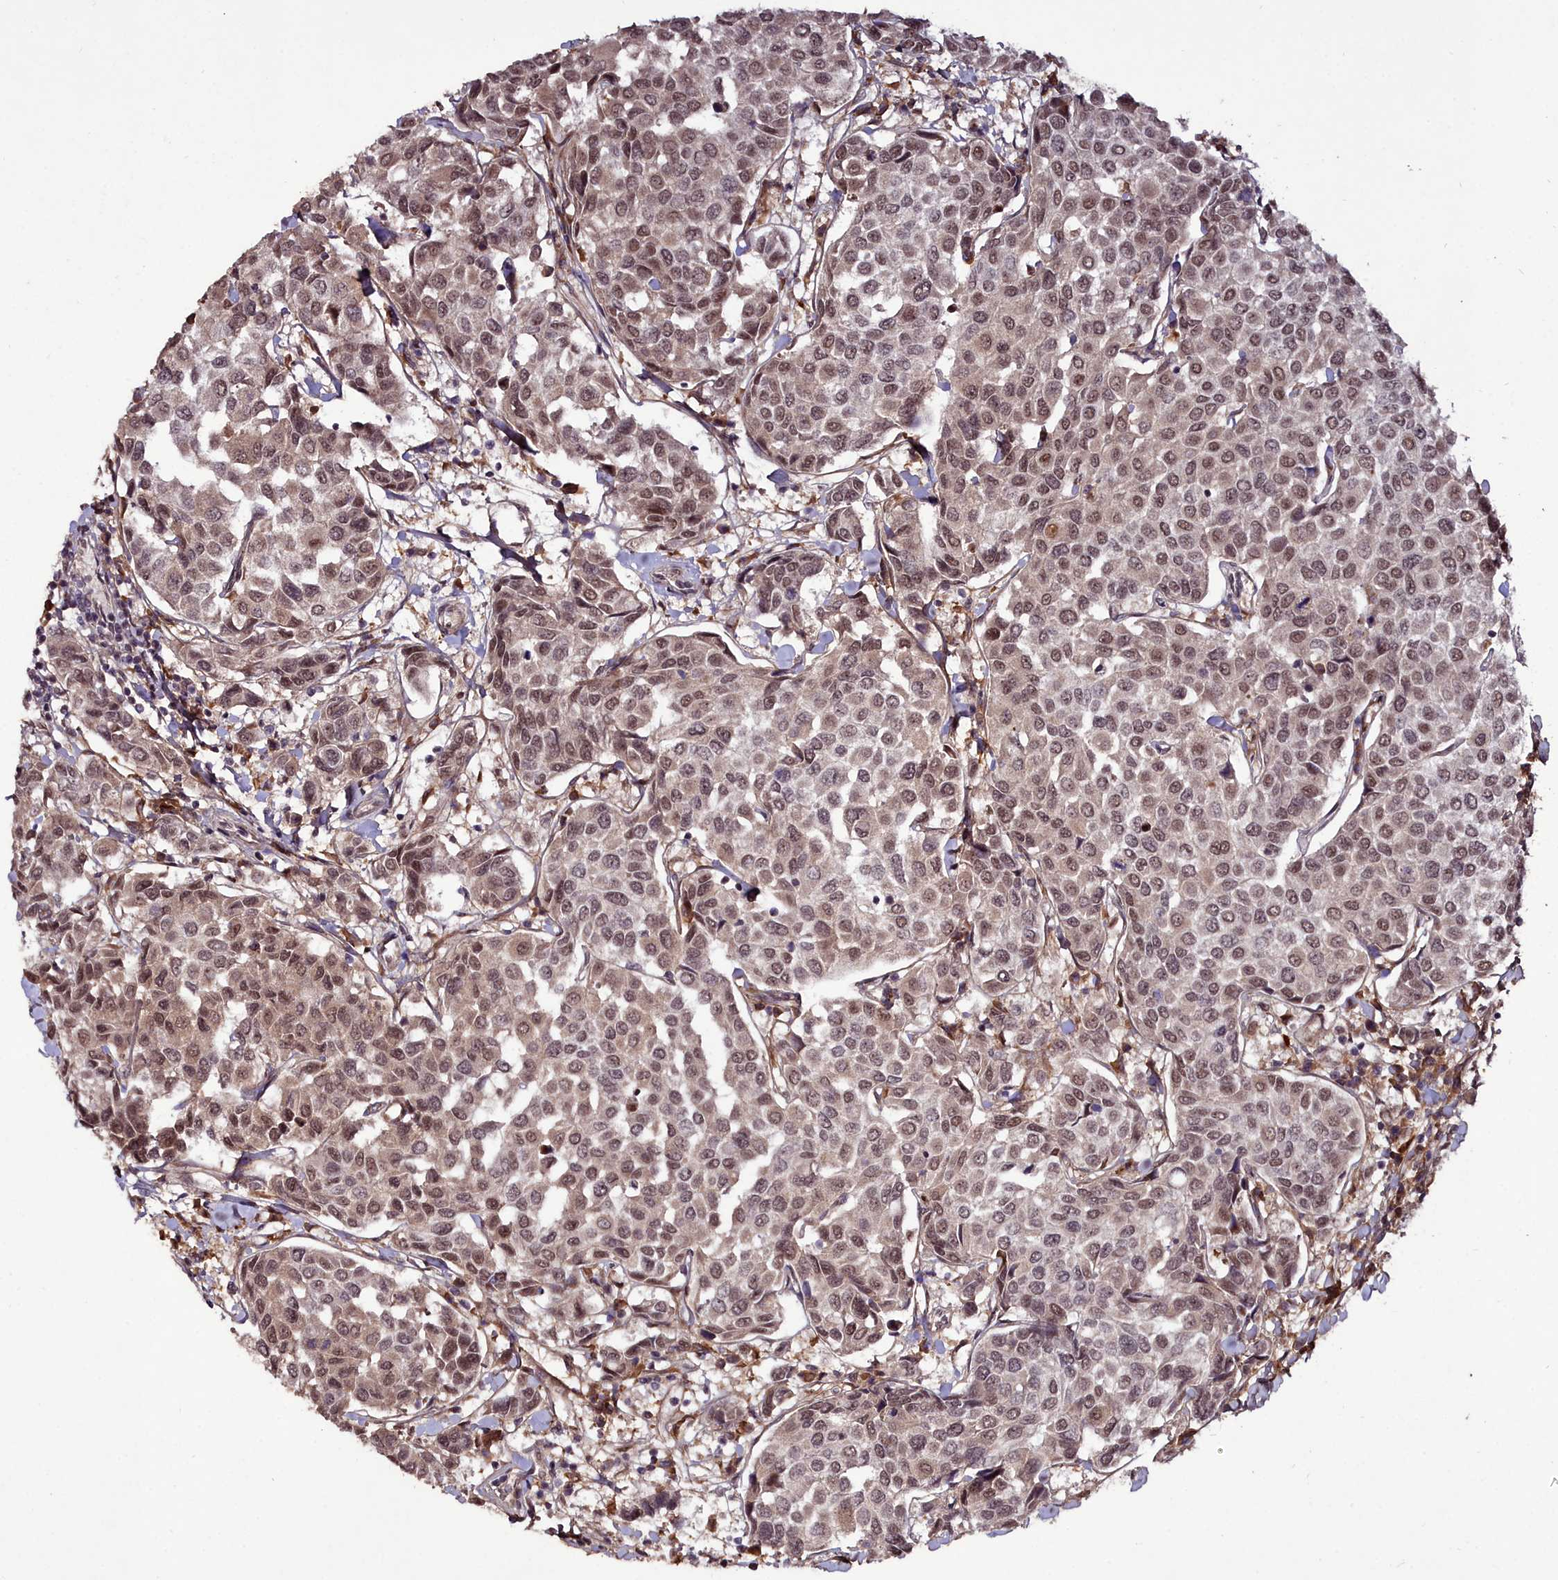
{"staining": {"intensity": "moderate", "quantity": ">75%", "location": "nuclear"}, "tissue": "breast cancer", "cell_type": "Tumor cells", "image_type": "cancer", "snomed": [{"axis": "morphology", "description": "Duct carcinoma"}, {"axis": "topography", "description": "Breast"}], "caption": "Immunohistochemical staining of human breast cancer shows medium levels of moderate nuclear protein staining in about >75% of tumor cells.", "gene": "CXXC1", "patient": {"sex": "female", "age": 55}}